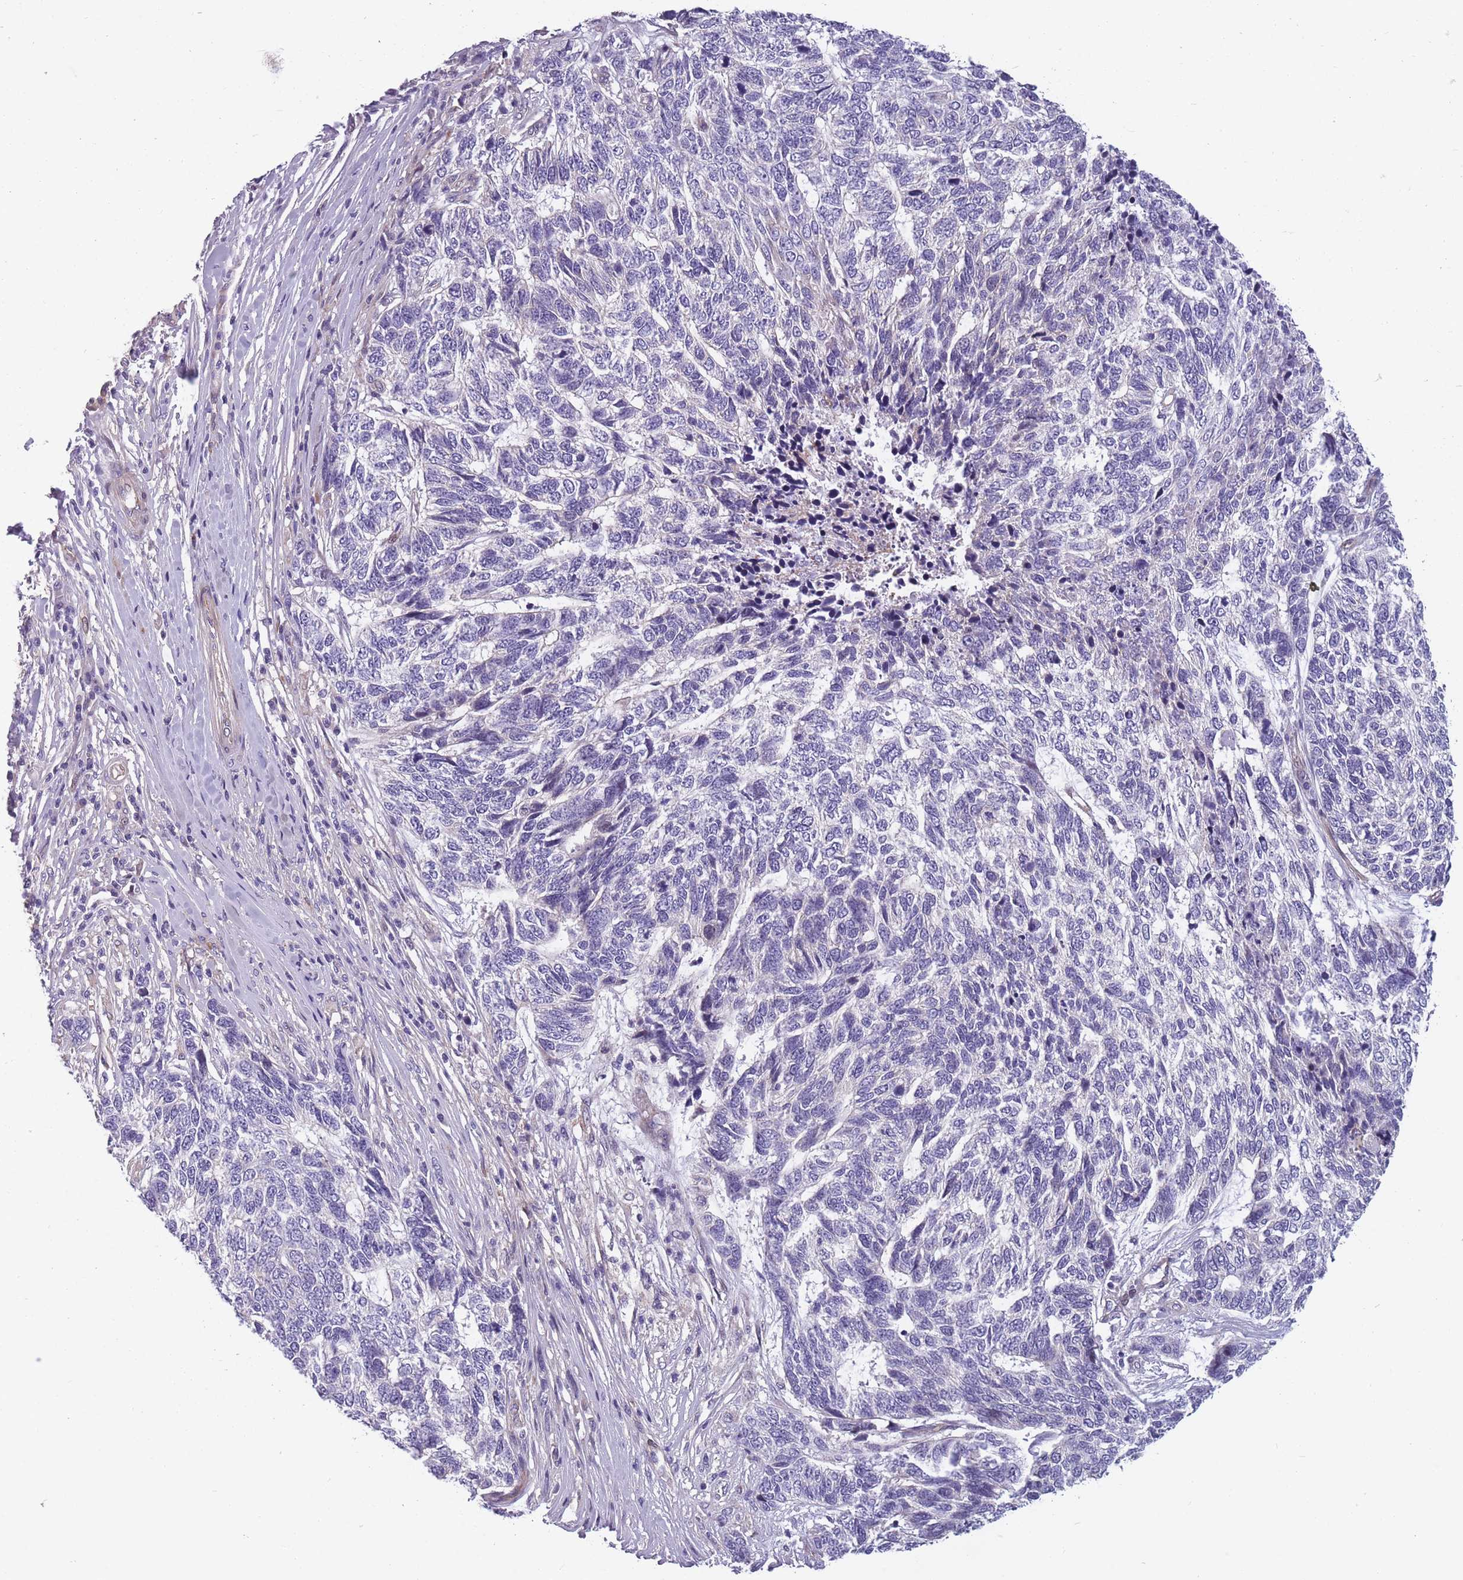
{"staining": {"intensity": "negative", "quantity": "none", "location": "none"}, "tissue": "skin cancer", "cell_type": "Tumor cells", "image_type": "cancer", "snomed": [{"axis": "morphology", "description": "Basal cell carcinoma"}, {"axis": "topography", "description": "Skin"}], "caption": "There is no significant positivity in tumor cells of basal cell carcinoma (skin).", "gene": "FAM83F", "patient": {"sex": "female", "age": 65}}